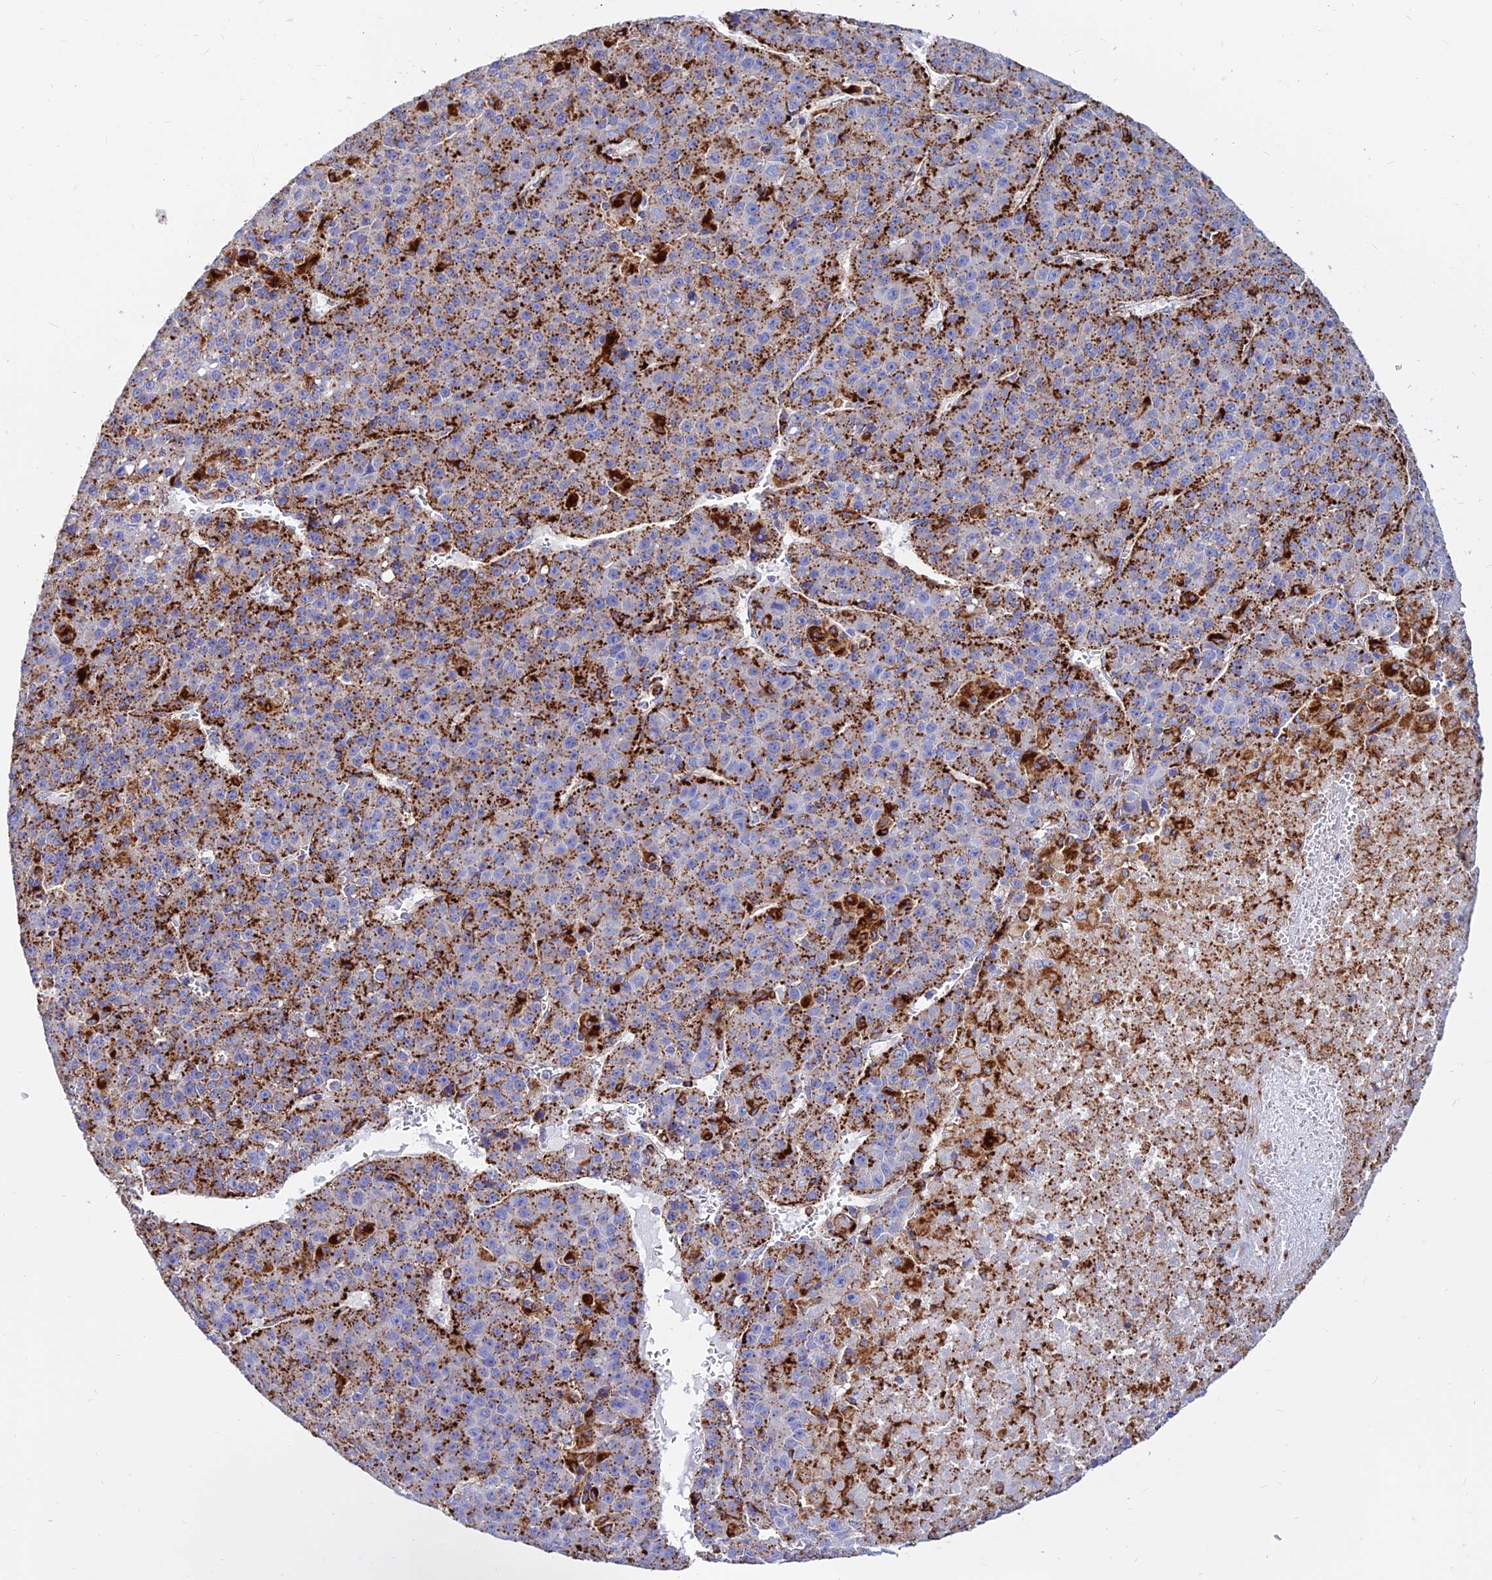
{"staining": {"intensity": "strong", "quantity": ">75%", "location": "cytoplasmic/membranous"}, "tissue": "liver cancer", "cell_type": "Tumor cells", "image_type": "cancer", "snomed": [{"axis": "morphology", "description": "Carcinoma, Hepatocellular, NOS"}, {"axis": "topography", "description": "Liver"}], "caption": "Protein staining exhibits strong cytoplasmic/membranous expression in about >75% of tumor cells in liver cancer. (brown staining indicates protein expression, while blue staining denotes nuclei).", "gene": "SPNS1", "patient": {"sex": "female", "age": 53}}